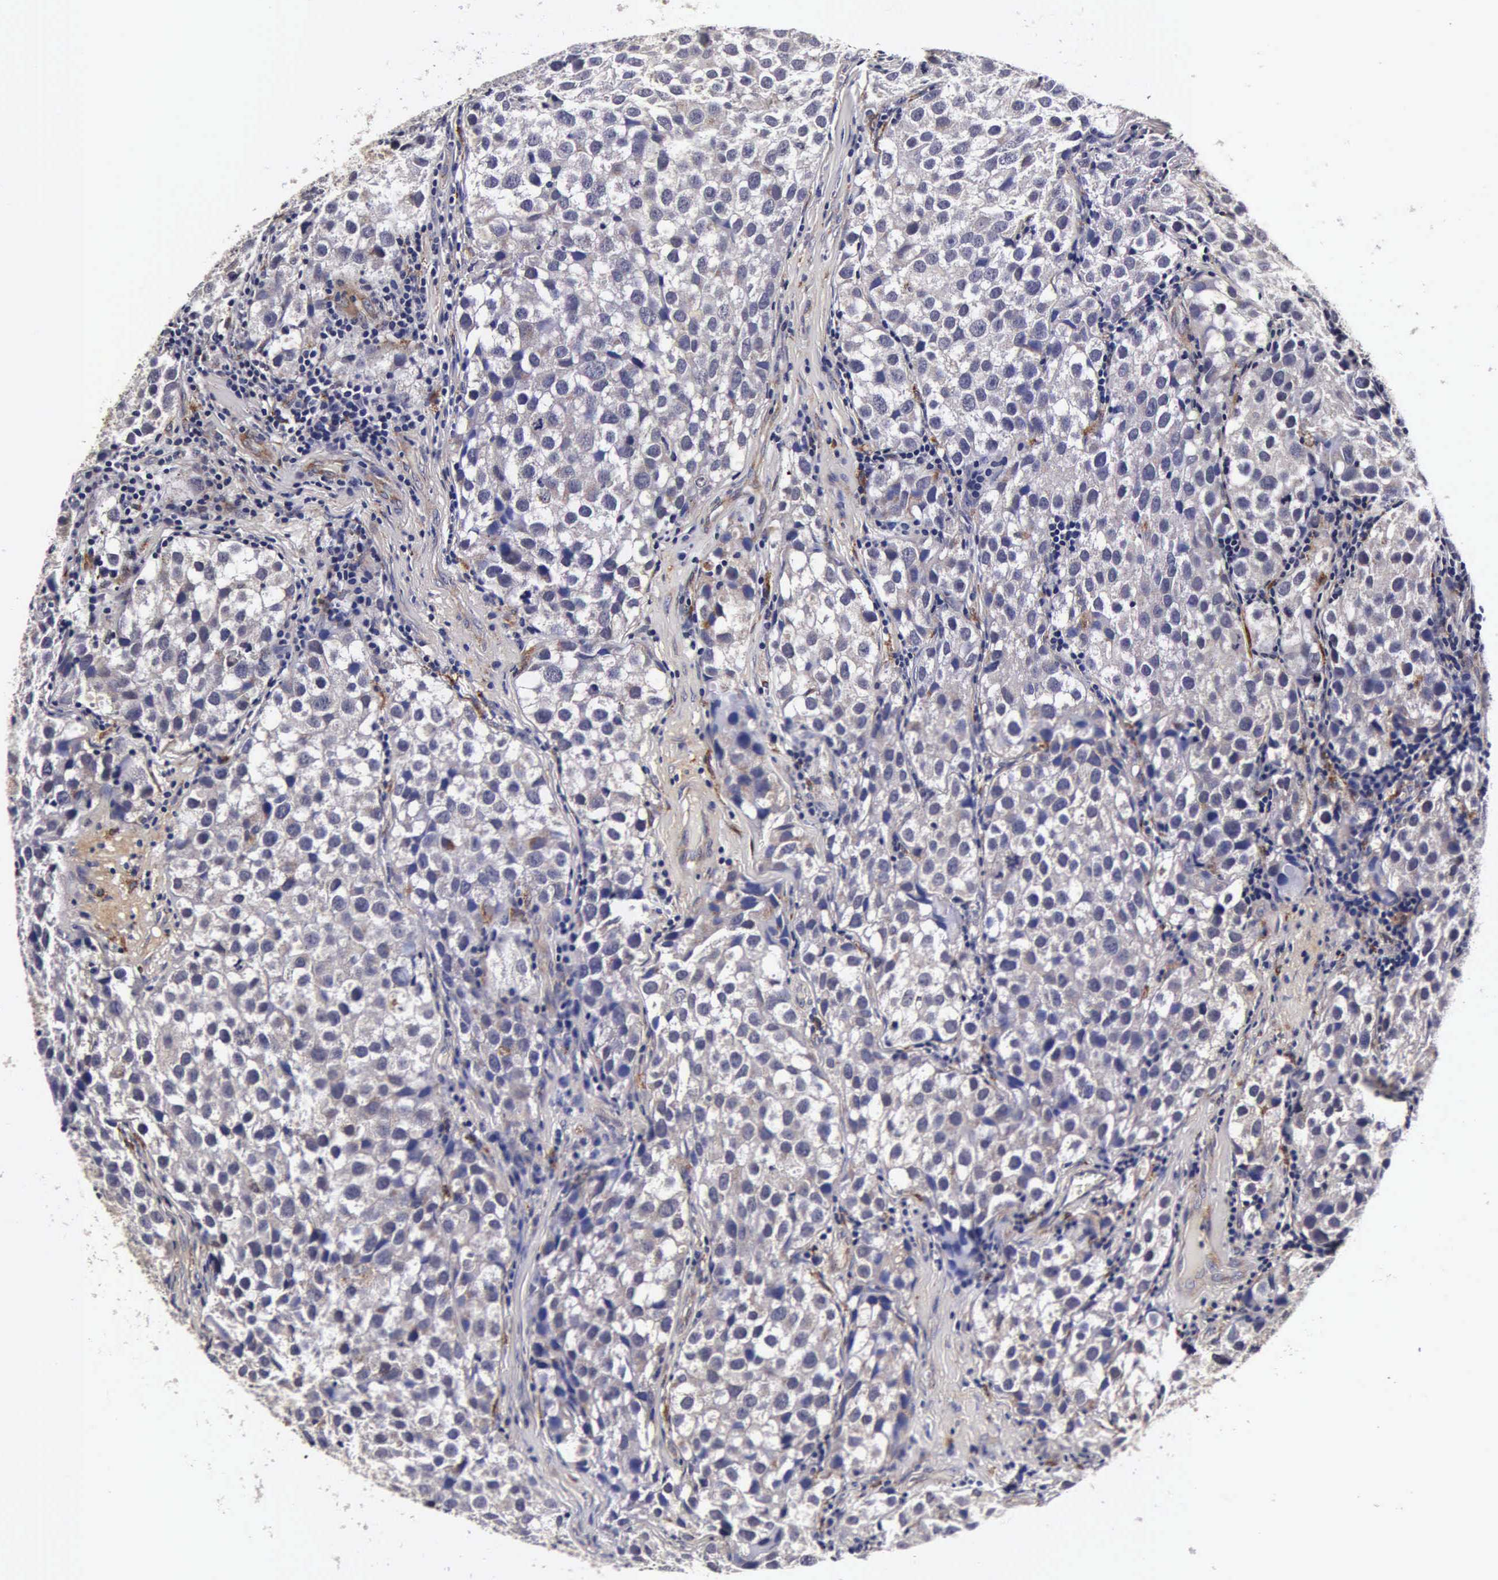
{"staining": {"intensity": "negative", "quantity": "none", "location": "none"}, "tissue": "testis cancer", "cell_type": "Tumor cells", "image_type": "cancer", "snomed": [{"axis": "morphology", "description": "Seminoma, NOS"}, {"axis": "topography", "description": "Testis"}], "caption": "An immunohistochemistry histopathology image of testis seminoma is shown. There is no staining in tumor cells of testis seminoma.", "gene": "CST3", "patient": {"sex": "male", "age": 39}}